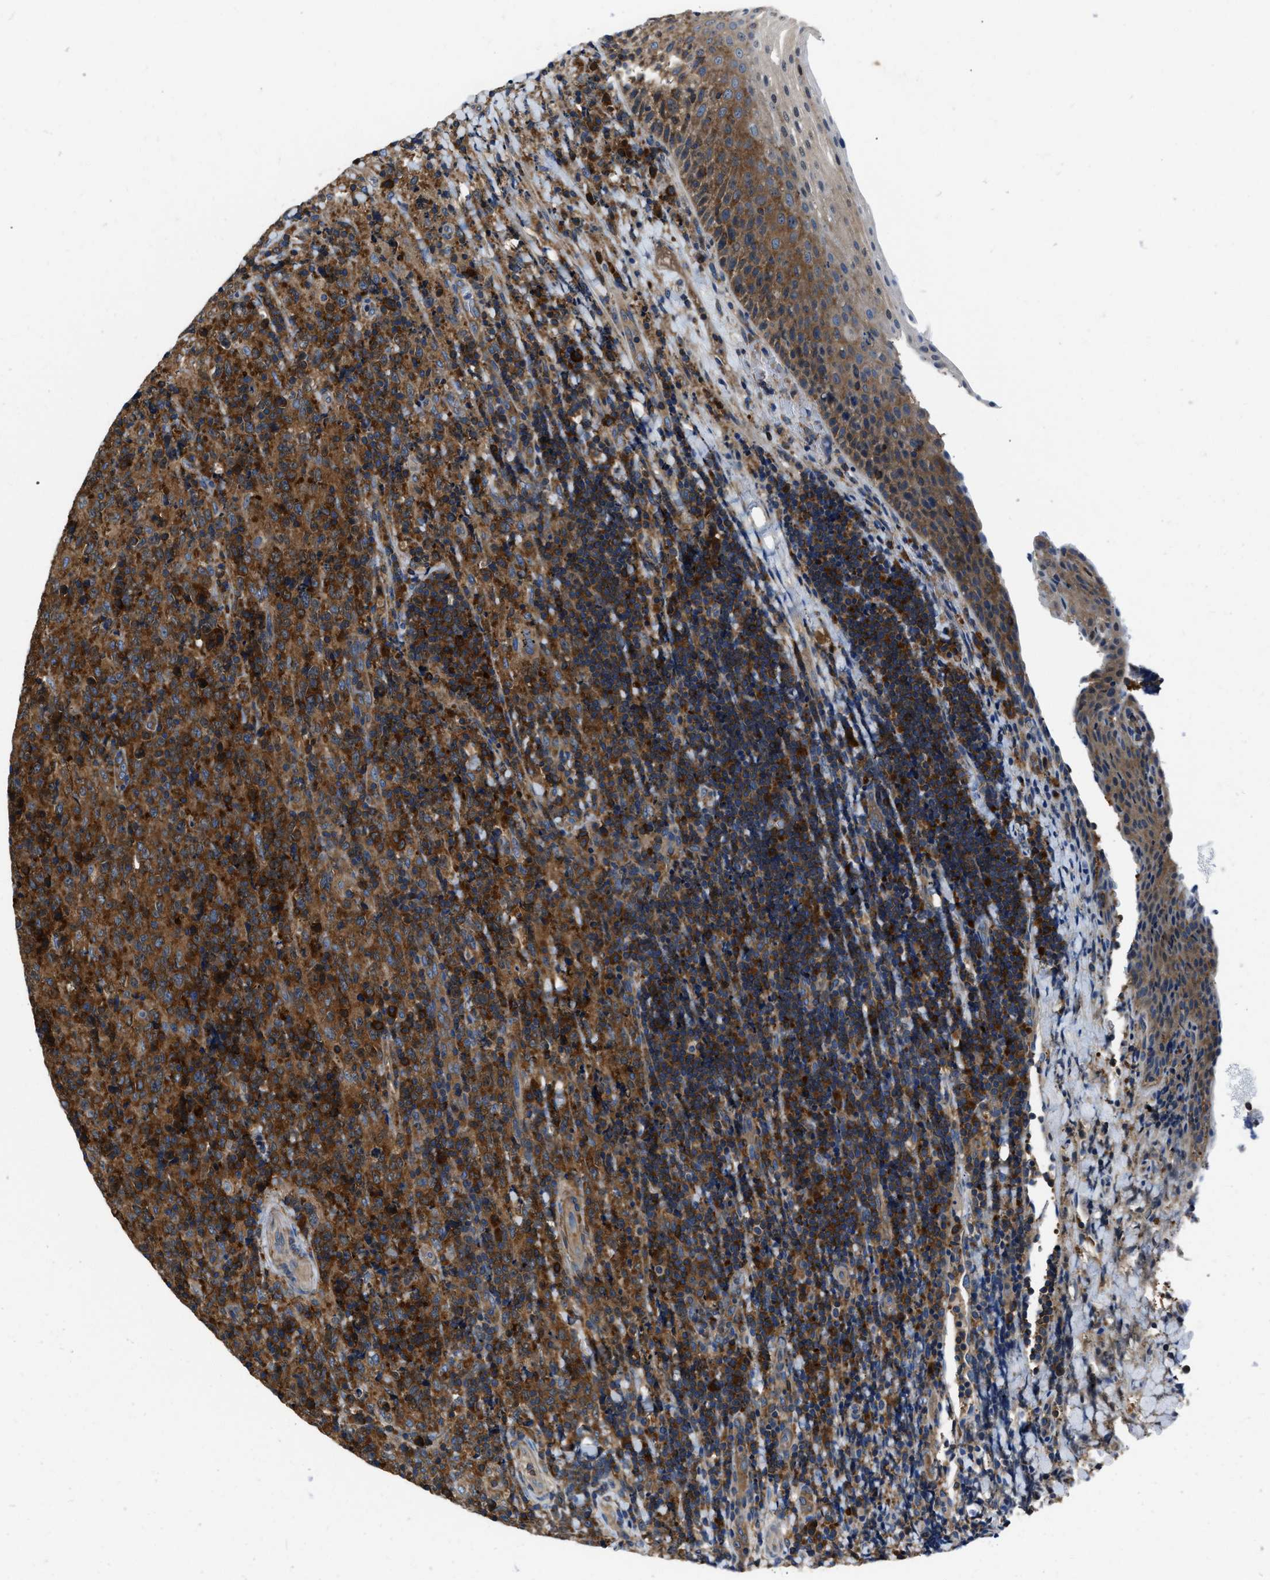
{"staining": {"intensity": "strong", "quantity": ">75%", "location": "cytoplasmic/membranous"}, "tissue": "lymphoma", "cell_type": "Tumor cells", "image_type": "cancer", "snomed": [{"axis": "morphology", "description": "Malignant lymphoma, non-Hodgkin's type, High grade"}, {"axis": "topography", "description": "Tonsil"}], "caption": "Lymphoma stained for a protein (brown) demonstrates strong cytoplasmic/membranous positive staining in approximately >75% of tumor cells.", "gene": "YARS1", "patient": {"sex": "female", "age": 36}}